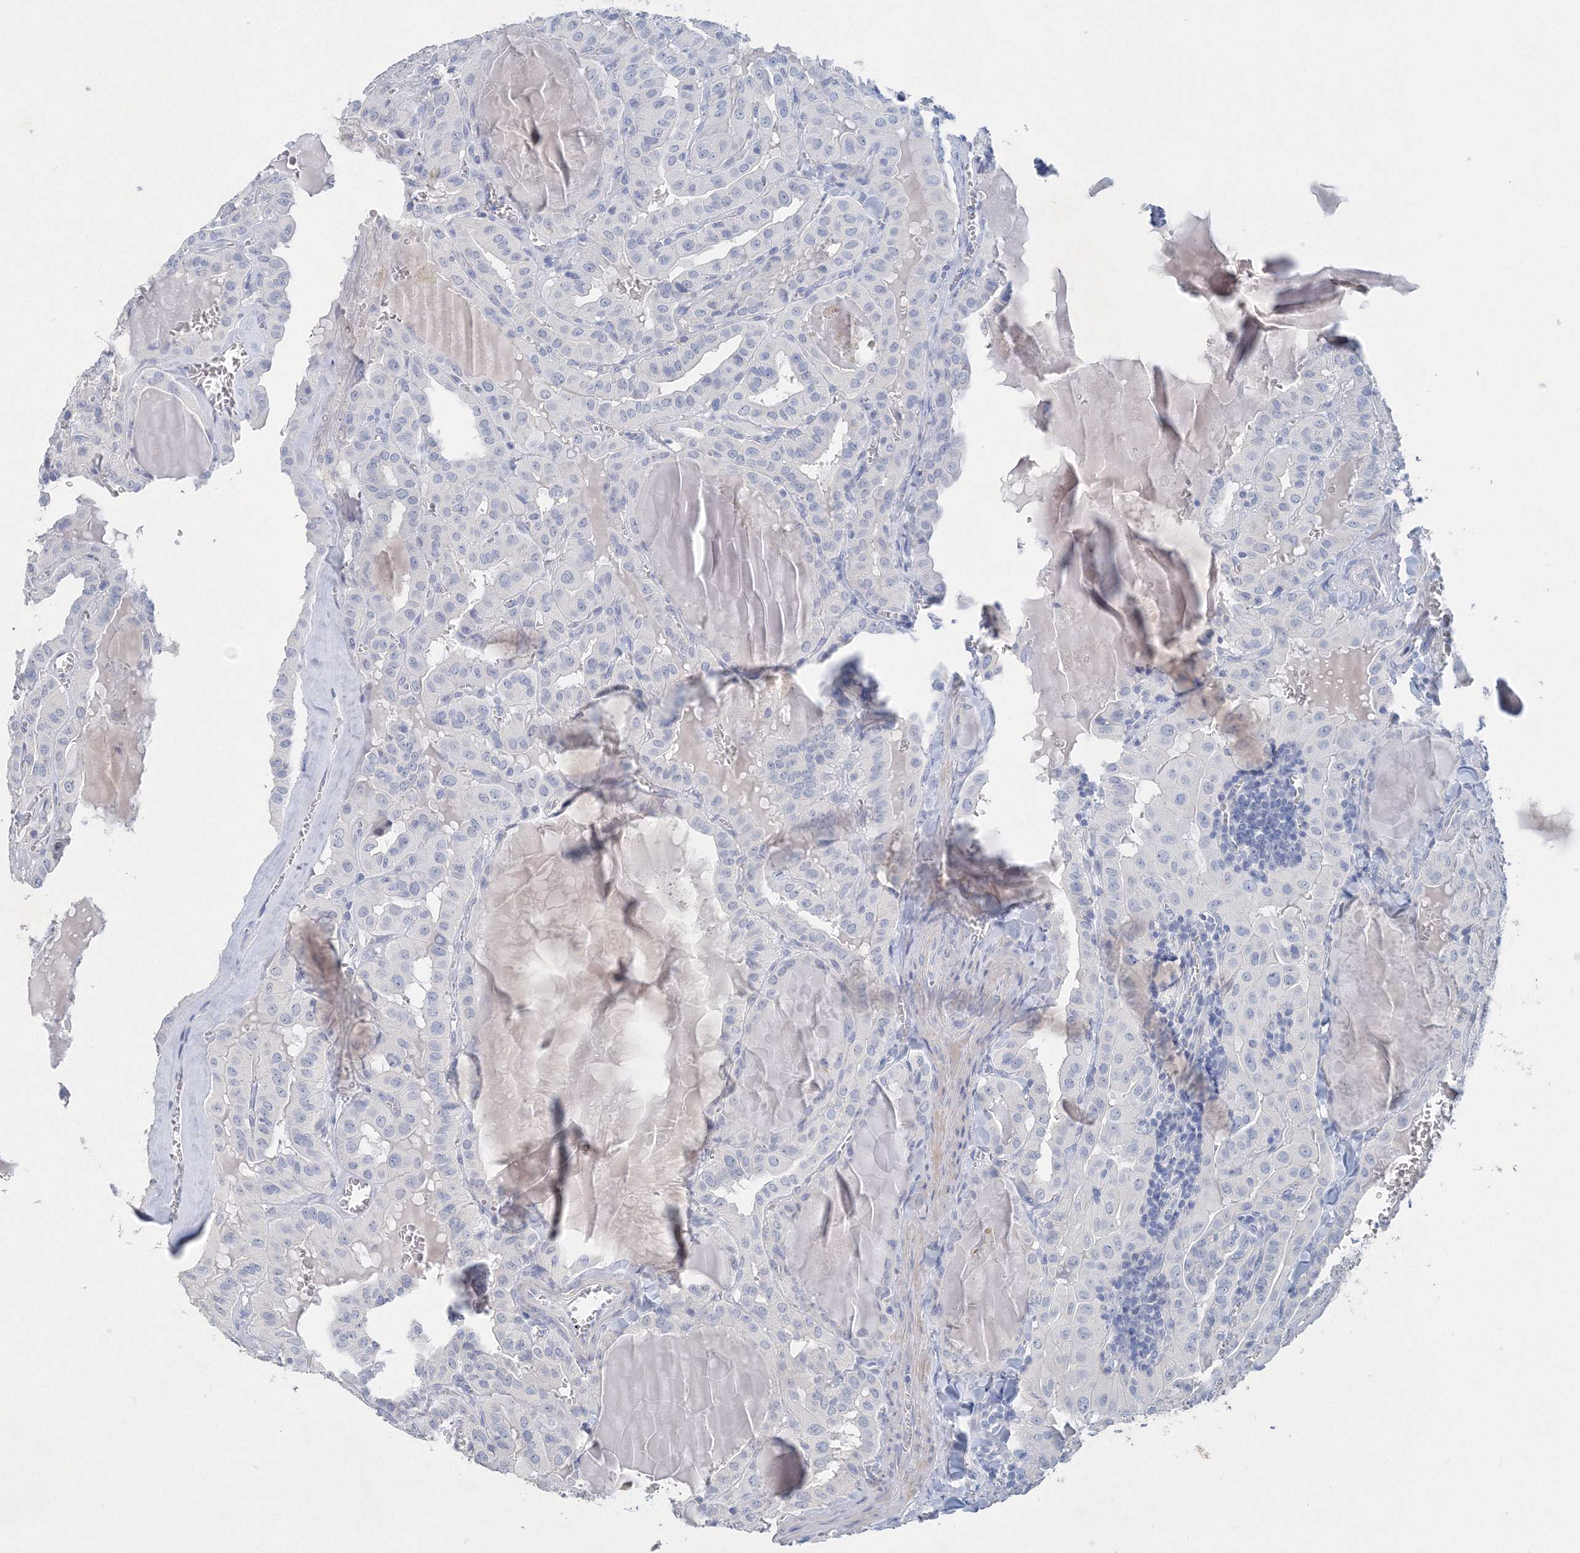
{"staining": {"intensity": "negative", "quantity": "none", "location": "none"}, "tissue": "thyroid cancer", "cell_type": "Tumor cells", "image_type": "cancer", "snomed": [{"axis": "morphology", "description": "Papillary adenocarcinoma, NOS"}, {"axis": "topography", "description": "Thyroid gland"}], "caption": "Immunohistochemical staining of human thyroid cancer displays no significant expression in tumor cells. Nuclei are stained in blue.", "gene": "OSBPL6", "patient": {"sex": "male", "age": 52}}